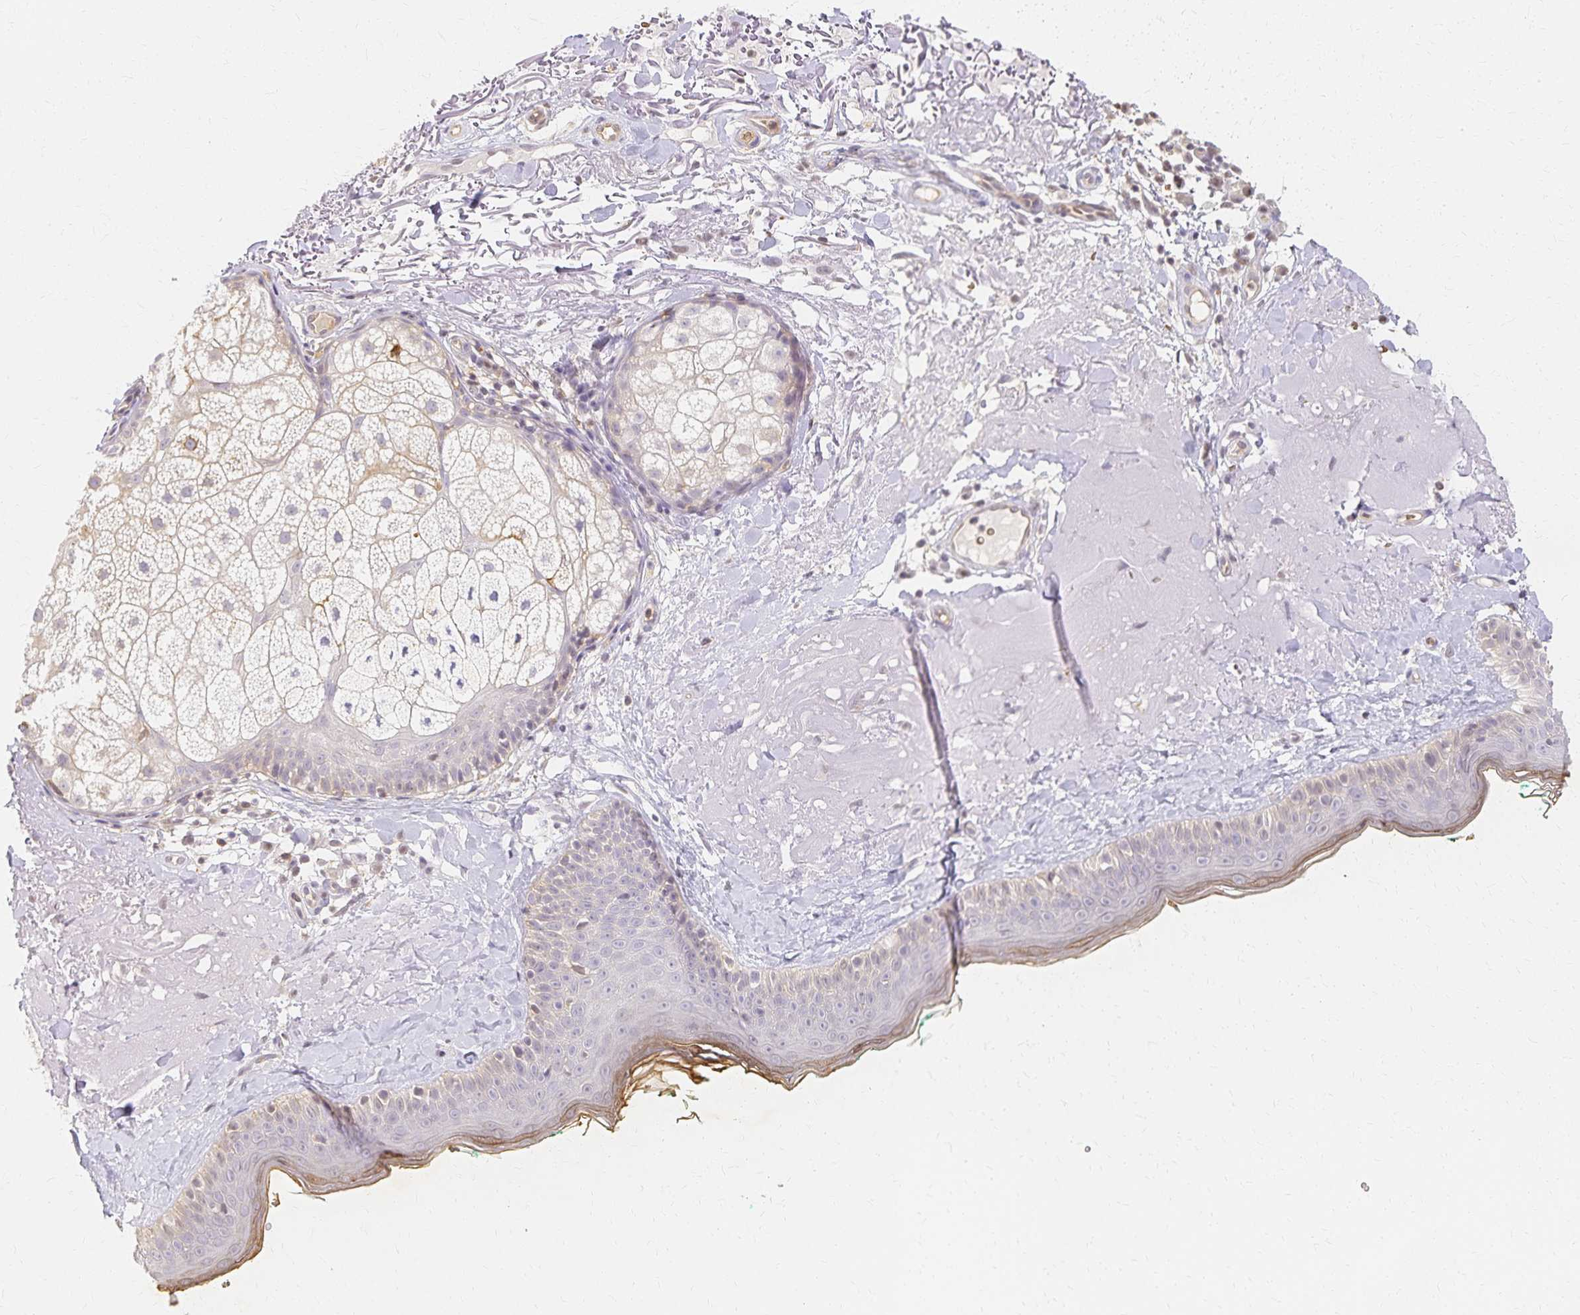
{"staining": {"intensity": "negative", "quantity": "none", "location": "none"}, "tissue": "skin", "cell_type": "Fibroblasts", "image_type": "normal", "snomed": [{"axis": "morphology", "description": "Normal tissue, NOS"}, {"axis": "topography", "description": "Skin"}], "caption": "This image is of benign skin stained with immunohistochemistry (IHC) to label a protein in brown with the nuclei are counter-stained blue. There is no positivity in fibroblasts. (DAB immunohistochemistry visualized using brightfield microscopy, high magnification).", "gene": "AZGP1", "patient": {"sex": "male", "age": 73}}